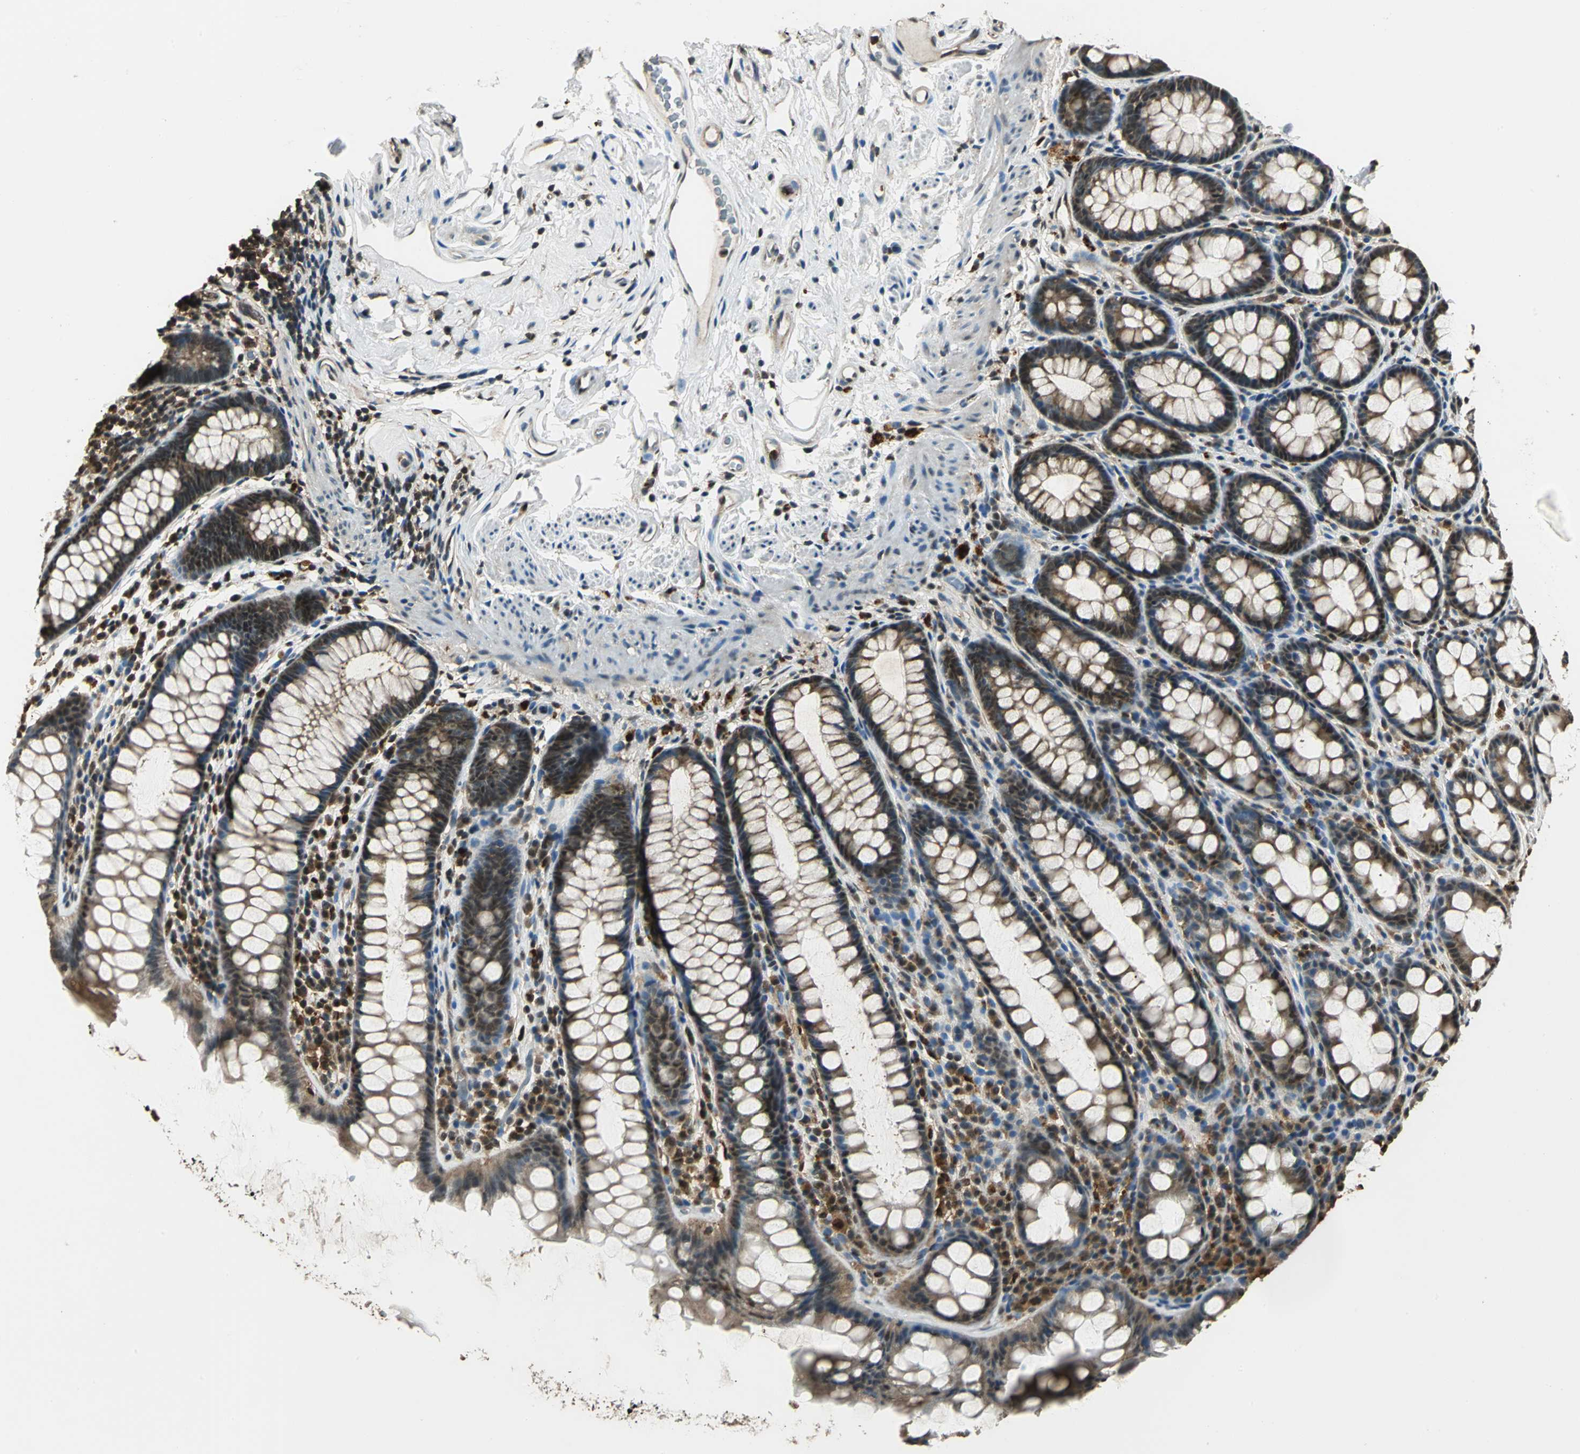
{"staining": {"intensity": "moderate", "quantity": ">75%", "location": "cytoplasmic/membranous,nuclear"}, "tissue": "rectum", "cell_type": "Glandular cells", "image_type": "normal", "snomed": [{"axis": "morphology", "description": "Normal tissue, NOS"}, {"axis": "topography", "description": "Rectum"}], "caption": "Immunohistochemistry (IHC) micrograph of unremarkable rectum: rectum stained using immunohistochemistry (IHC) exhibits medium levels of moderate protein expression localized specifically in the cytoplasmic/membranous,nuclear of glandular cells, appearing as a cytoplasmic/membranous,nuclear brown color.", "gene": "PPP1R13L", "patient": {"sex": "male", "age": 92}}